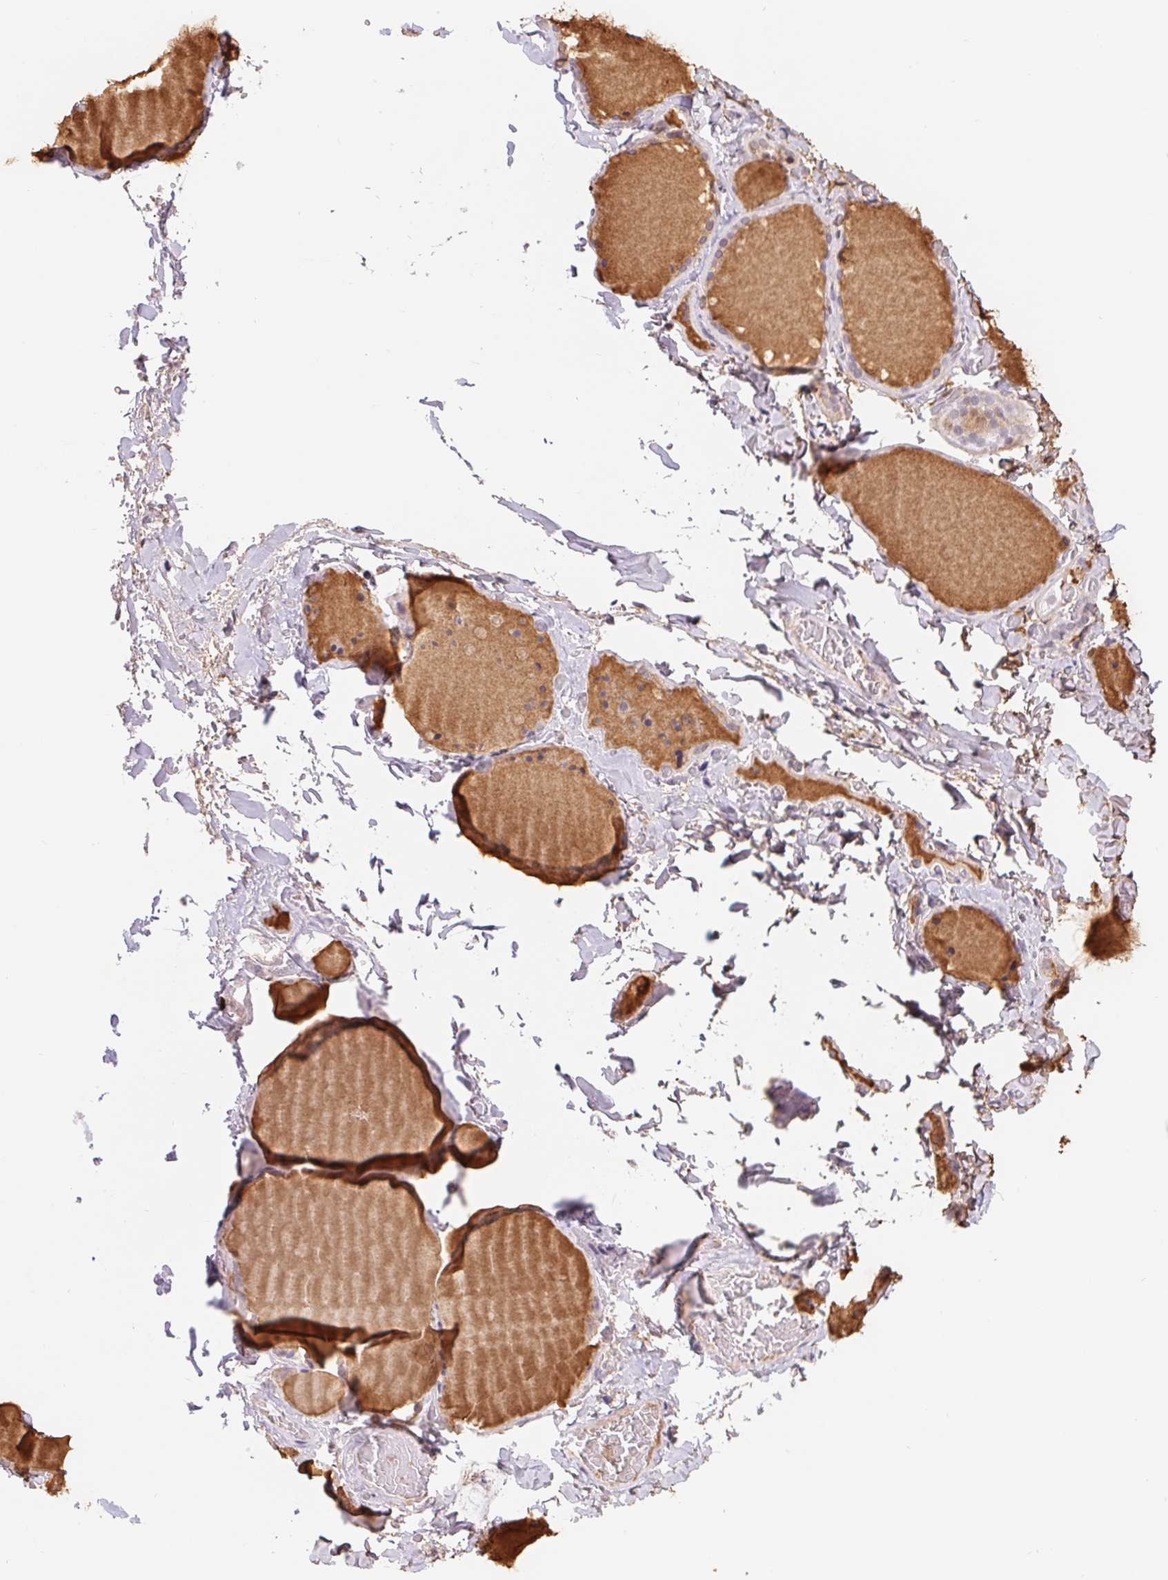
{"staining": {"intensity": "negative", "quantity": "none", "location": "none"}, "tissue": "thyroid gland", "cell_type": "Glandular cells", "image_type": "normal", "snomed": [{"axis": "morphology", "description": "Normal tissue, NOS"}, {"axis": "topography", "description": "Thyroid gland"}], "caption": "DAB (3,3'-diaminobenzidine) immunohistochemical staining of normal thyroid gland displays no significant expression in glandular cells.", "gene": "TRERF1", "patient": {"sex": "female", "age": 36}}